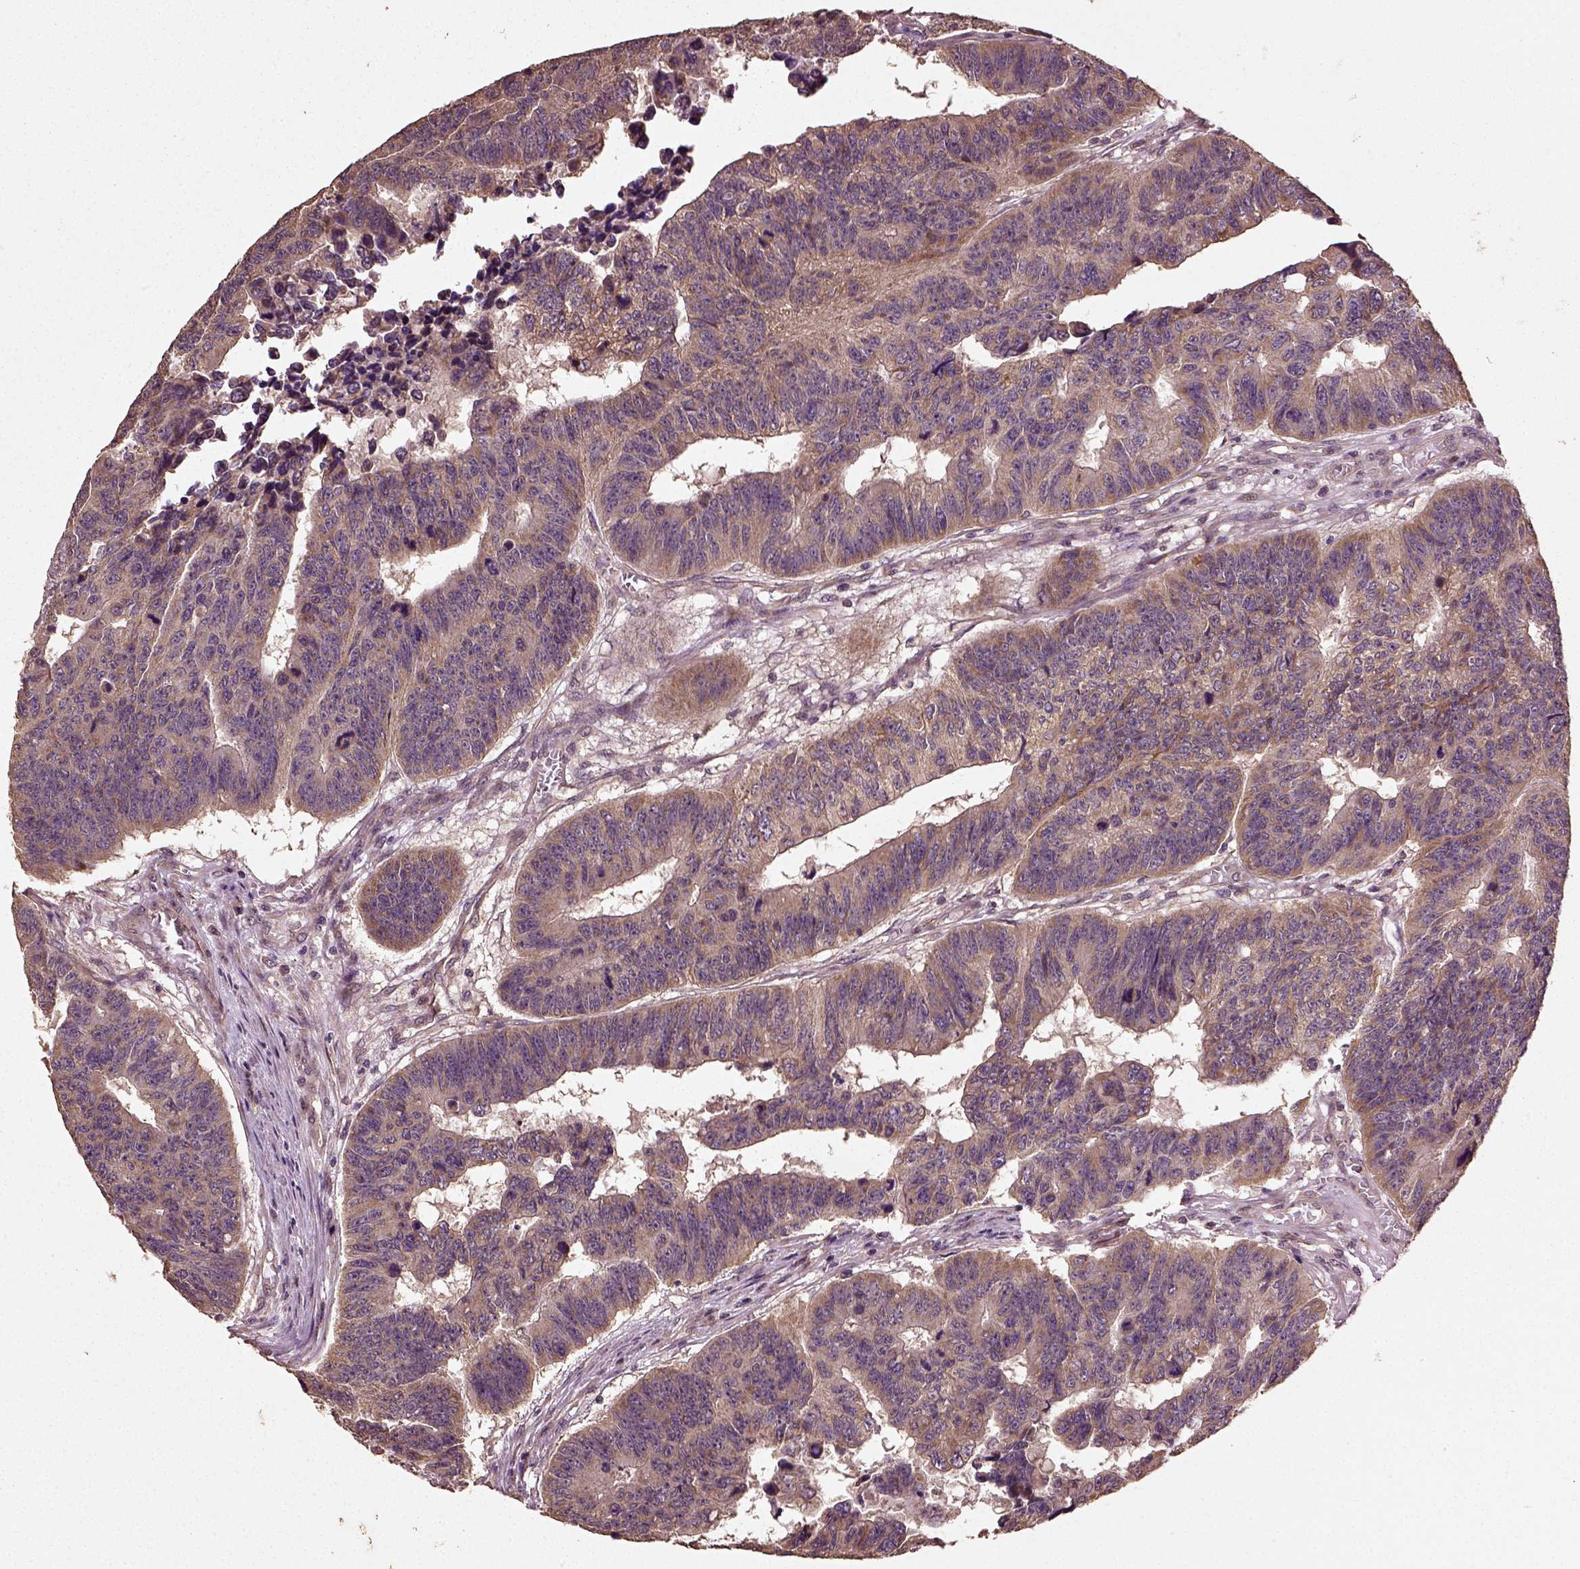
{"staining": {"intensity": "moderate", "quantity": "25%-75%", "location": "cytoplasmic/membranous"}, "tissue": "colorectal cancer", "cell_type": "Tumor cells", "image_type": "cancer", "snomed": [{"axis": "morphology", "description": "Adenocarcinoma, NOS"}, {"axis": "topography", "description": "Appendix"}, {"axis": "topography", "description": "Colon"}, {"axis": "topography", "description": "Cecum"}, {"axis": "topography", "description": "Colon asc"}], "caption": "Protein staining of colorectal cancer (adenocarcinoma) tissue exhibits moderate cytoplasmic/membranous staining in approximately 25%-75% of tumor cells. The staining was performed using DAB (3,3'-diaminobenzidine), with brown indicating positive protein expression. Nuclei are stained blue with hematoxylin.", "gene": "ERV3-1", "patient": {"sex": "female", "age": 85}}